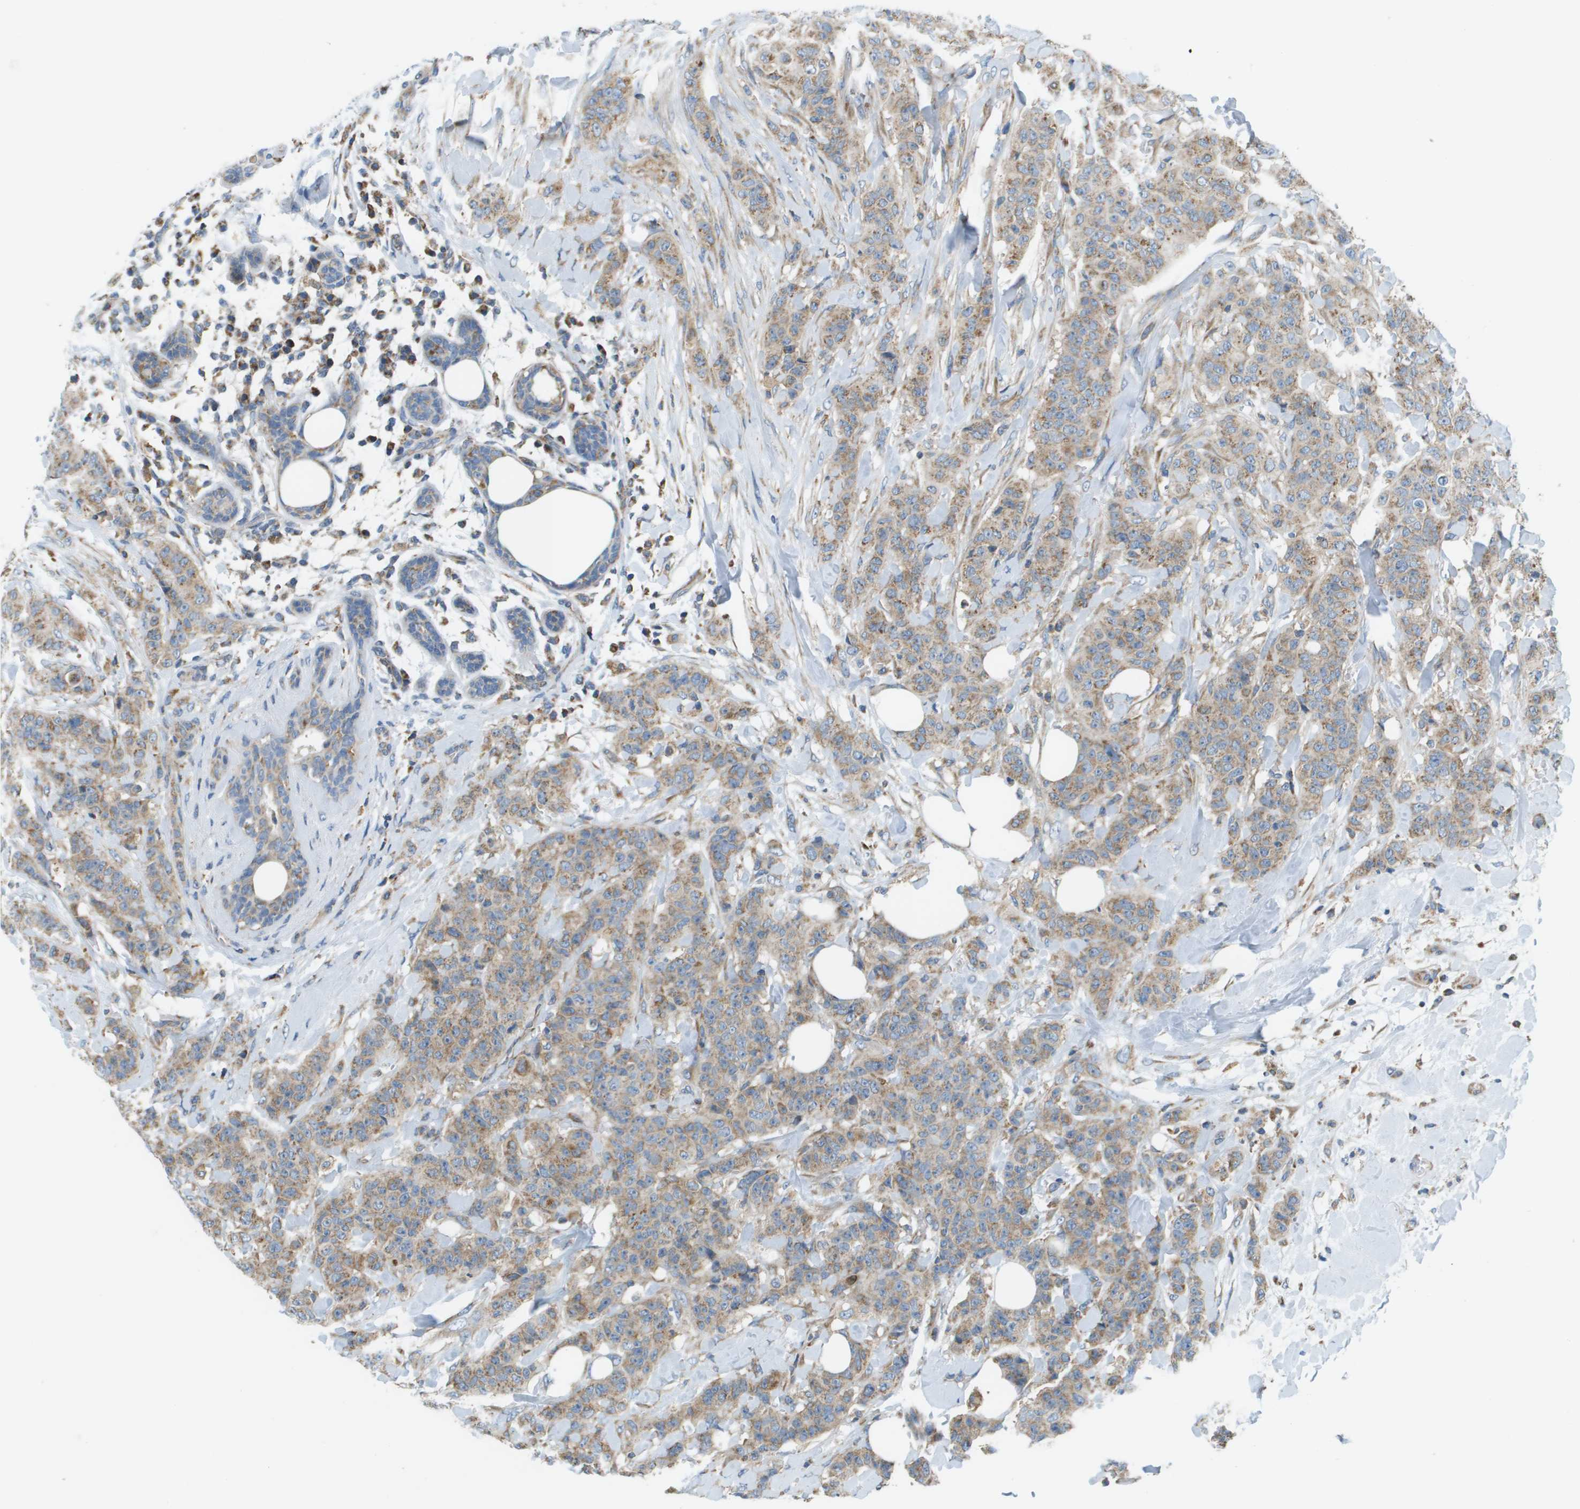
{"staining": {"intensity": "moderate", "quantity": ">75%", "location": "cytoplasmic/membranous"}, "tissue": "breast cancer", "cell_type": "Tumor cells", "image_type": "cancer", "snomed": [{"axis": "morphology", "description": "Normal tissue, NOS"}, {"axis": "morphology", "description": "Duct carcinoma"}, {"axis": "topography", "description": "Breast"}], "caption": "A brown stain labels moderate cytoplasmic/membranous expression of a protein in intraductal carcinoma (breast) tumor cells.", "gene": "TAOK3", "patient": {"sex": "female", "age": 40}}